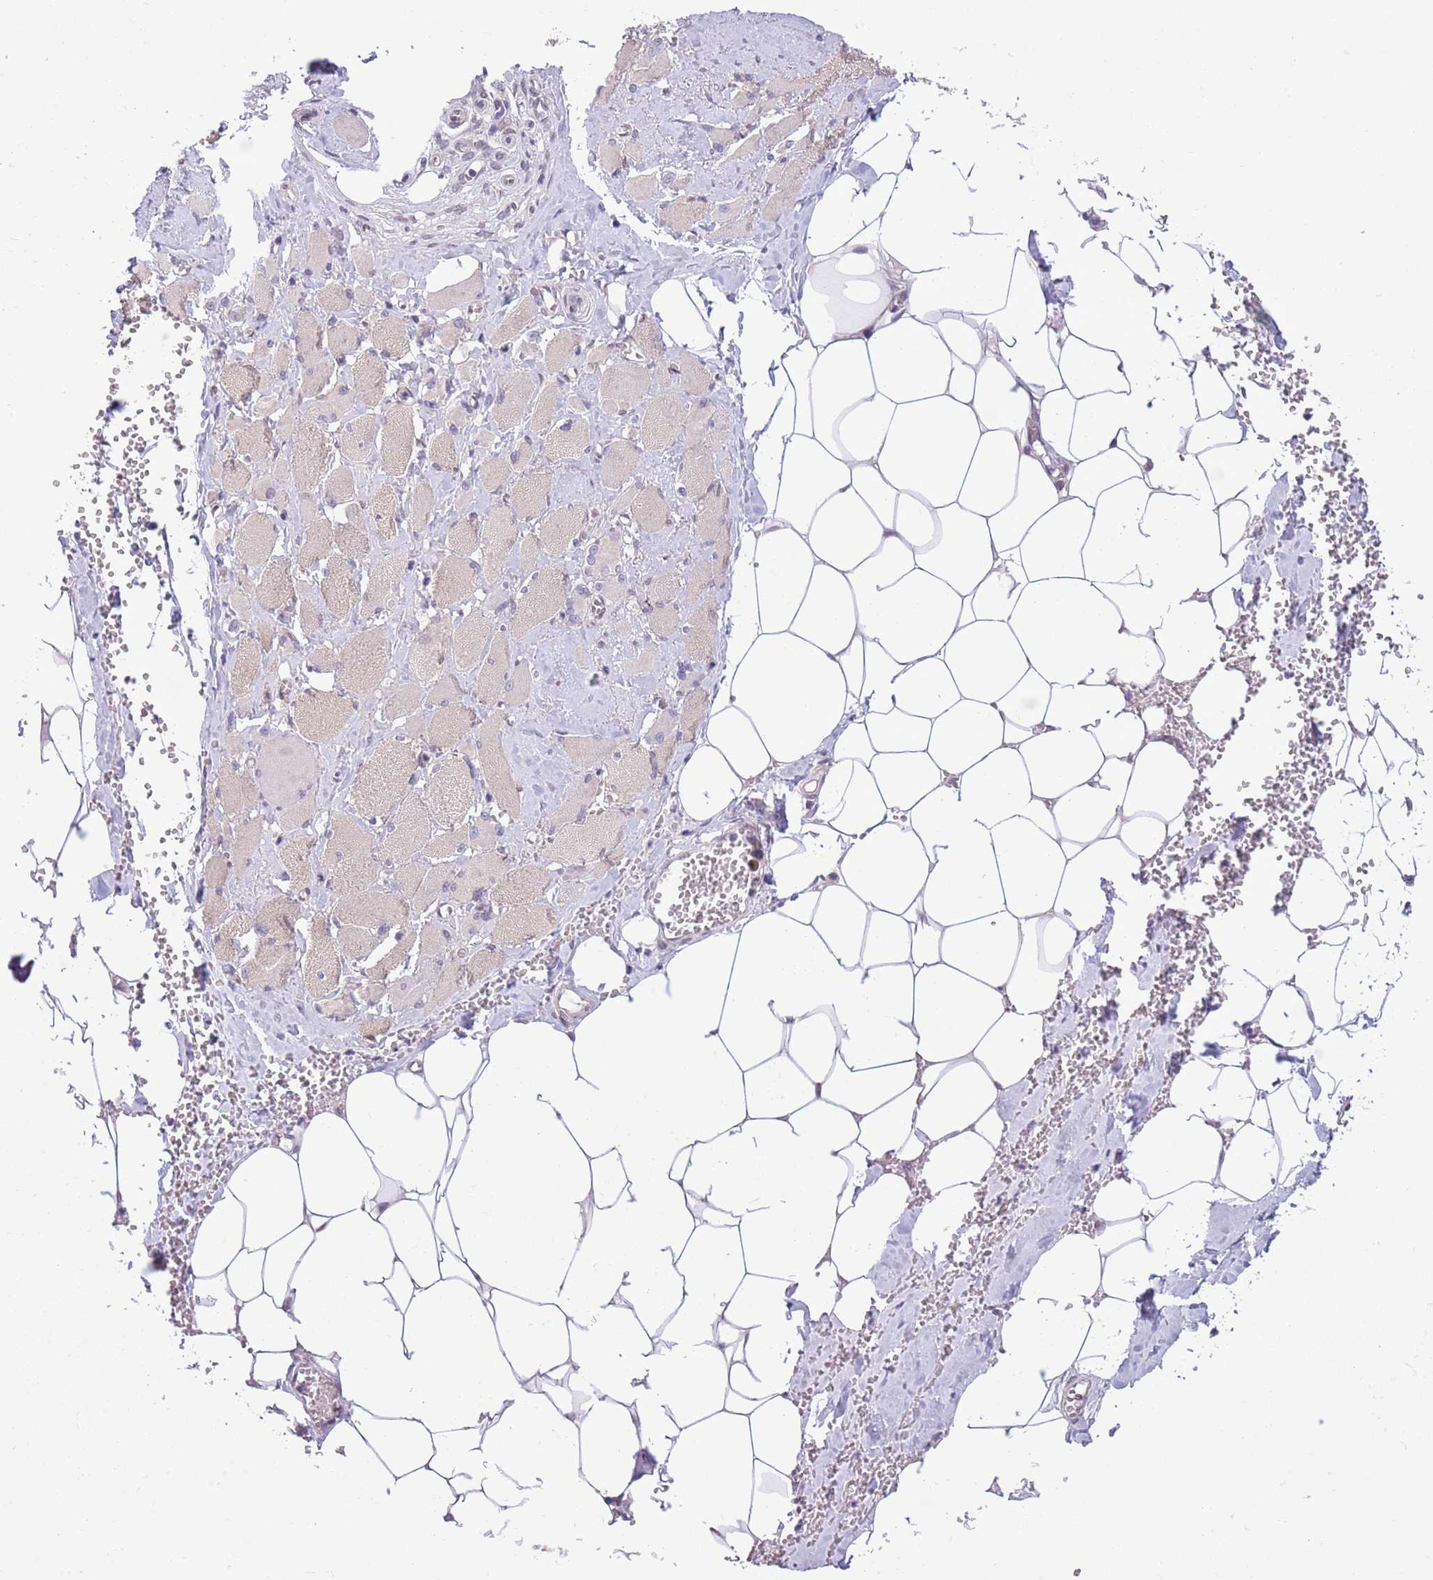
{"staining": {"intensity": "weak", "quantity": "25%-75%", "location": "cytoplasmic/membranous"}, "tissue": "skeletal muscle", "cell_type": "Myocytes", "image_type": "normal", "snomed": [{"axis": "morphology", "description": "Normal tissue, NOS"}, {"axis": "morphology", "description": "Basal cell carcinoma"}, {"axis": "topography", "description": "Skeletal muscle"}], "caption": "This photomicrograph reveals unremarkable skeletal muscle stained with immunohistochemistry to label a protein in brown. The cytoplasmic/membranous of myocytes show weak positivity for the protein. Nuclei are counter-stained blue.", "gene": "CCND2", "patient": {"sex": "female", "age": 64}}